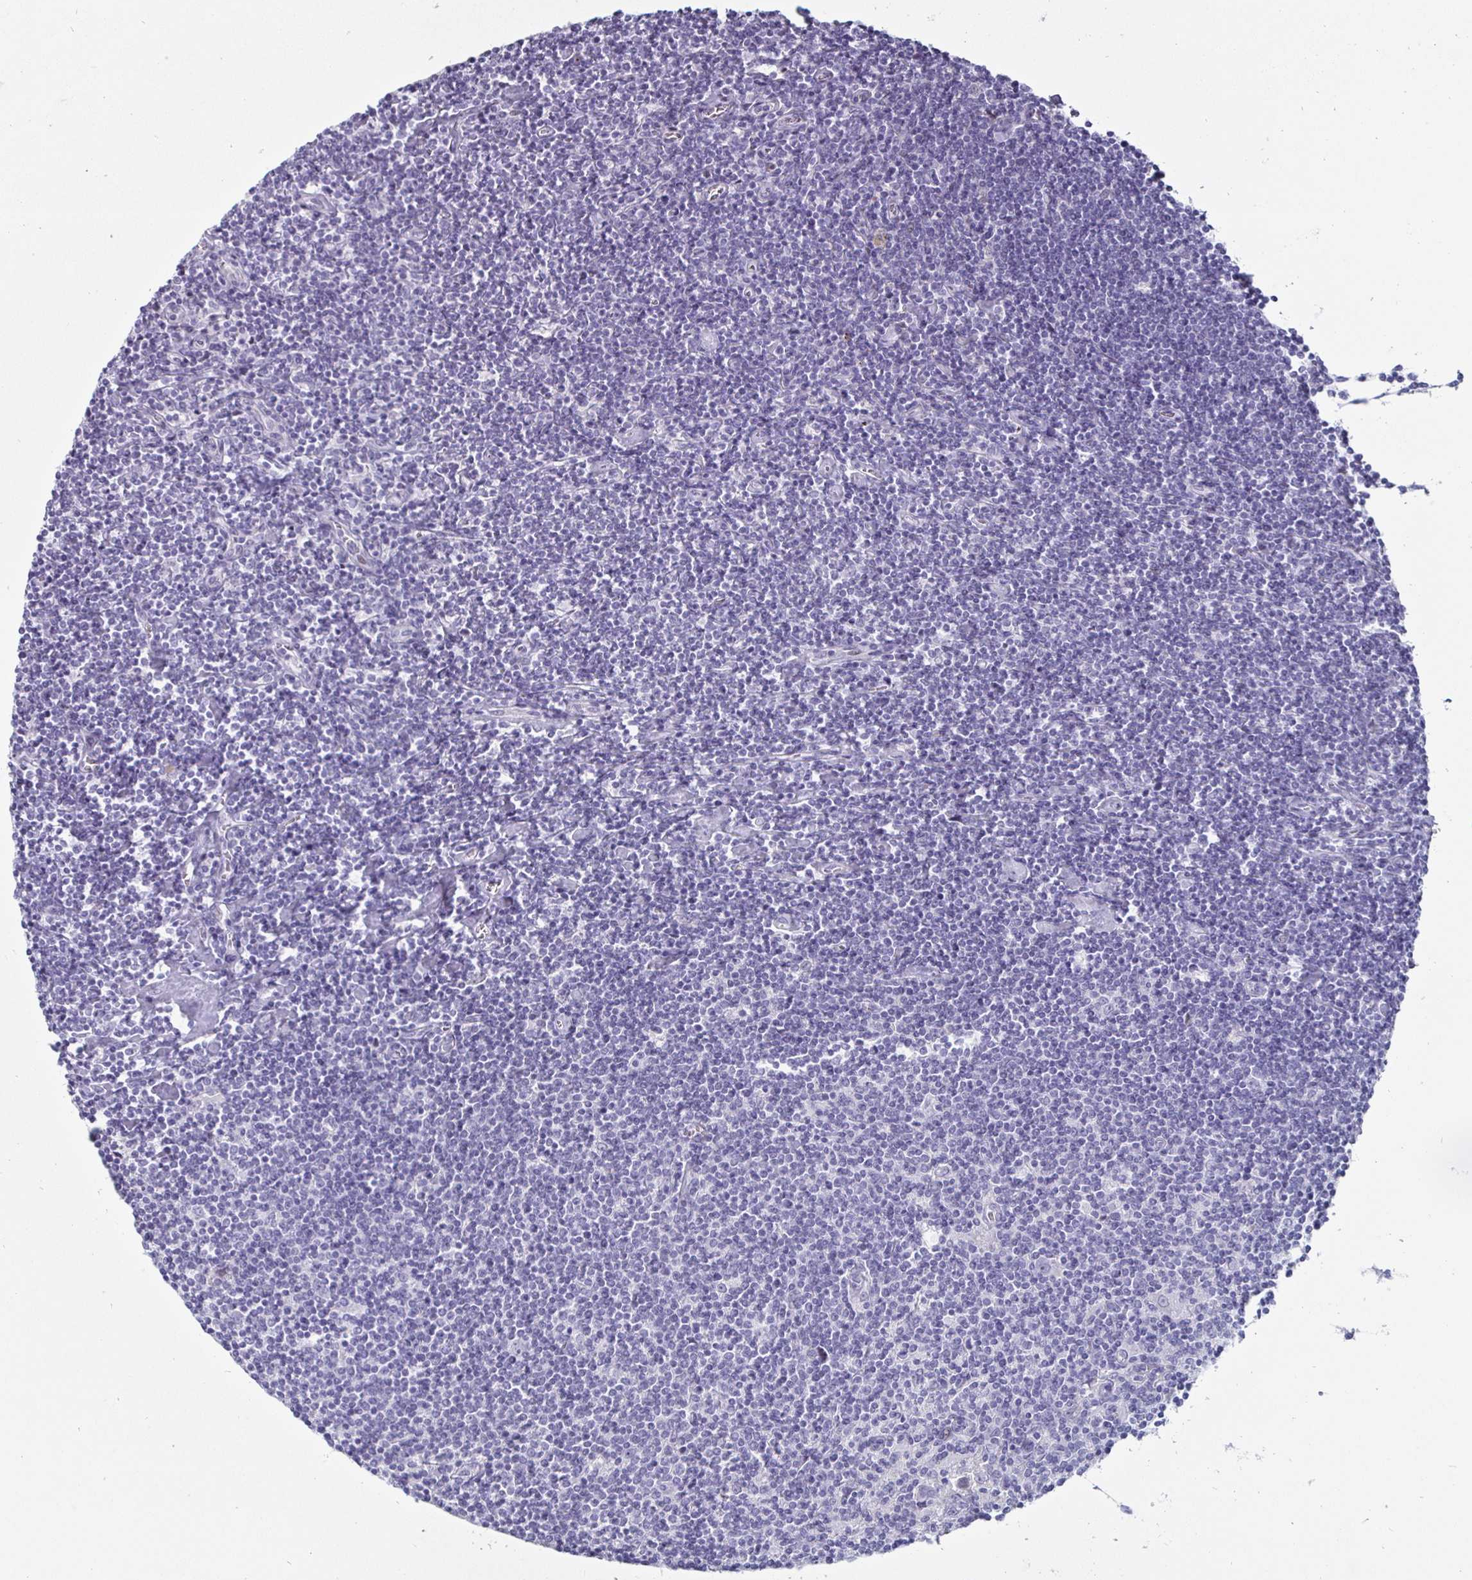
{"staining": {"intensity": "negative", "quantity": "none", "location": "none"}, "tissue": "lymphoma", "cell_type": "Tumor cells", "image_type": "cancer", "snomed": [{"axis": "morphology", "description": "Hodgkin's disease, NOS"}, {"axis": "topography", "description": "Lymph node"}], "caption": "This is an immunohistochemistry micrograph of lymphoma. There is no positivity in tumor cells.", "gene": "OOSP2", "patient": {"sex": "male", "age": 40}}